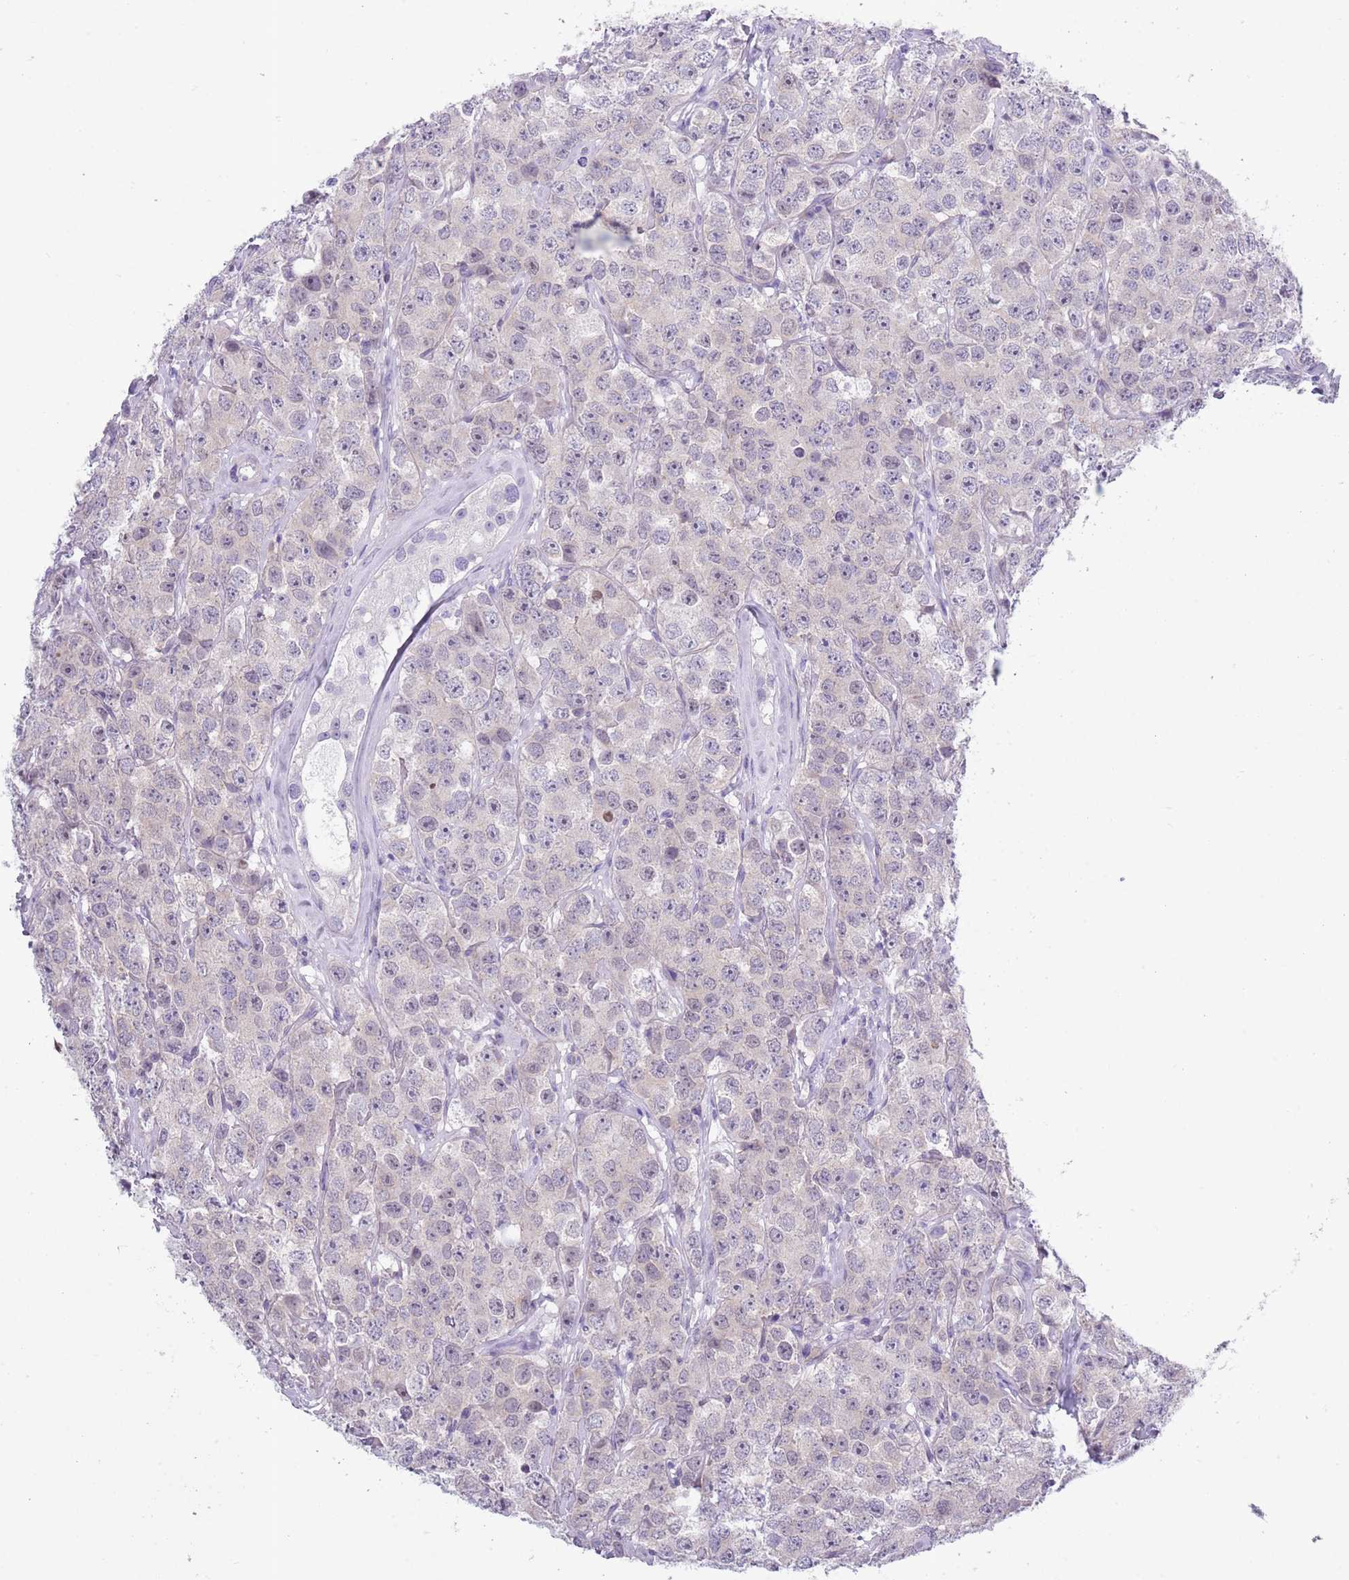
{"staining": {"intensity": "weak", "quantity": "<25%", "location": "nuclear"}, "tissue": "testis cancer", "cell_type": "Tumor cells", "image_type": "cancer", "snomed": [{"axis": "morphology", "description": "Seminoma, NOS"}, {"axis": "topography", "description": "Testis"}], "caption": "DAB (3,3'-diaminobenzidine) immunohistochemical staining of human testis cancer (seminoma) reveals no significant staining in tumor cells.", "gene": "ZFP2", "patient": {"sex": "male", "age": 28}}